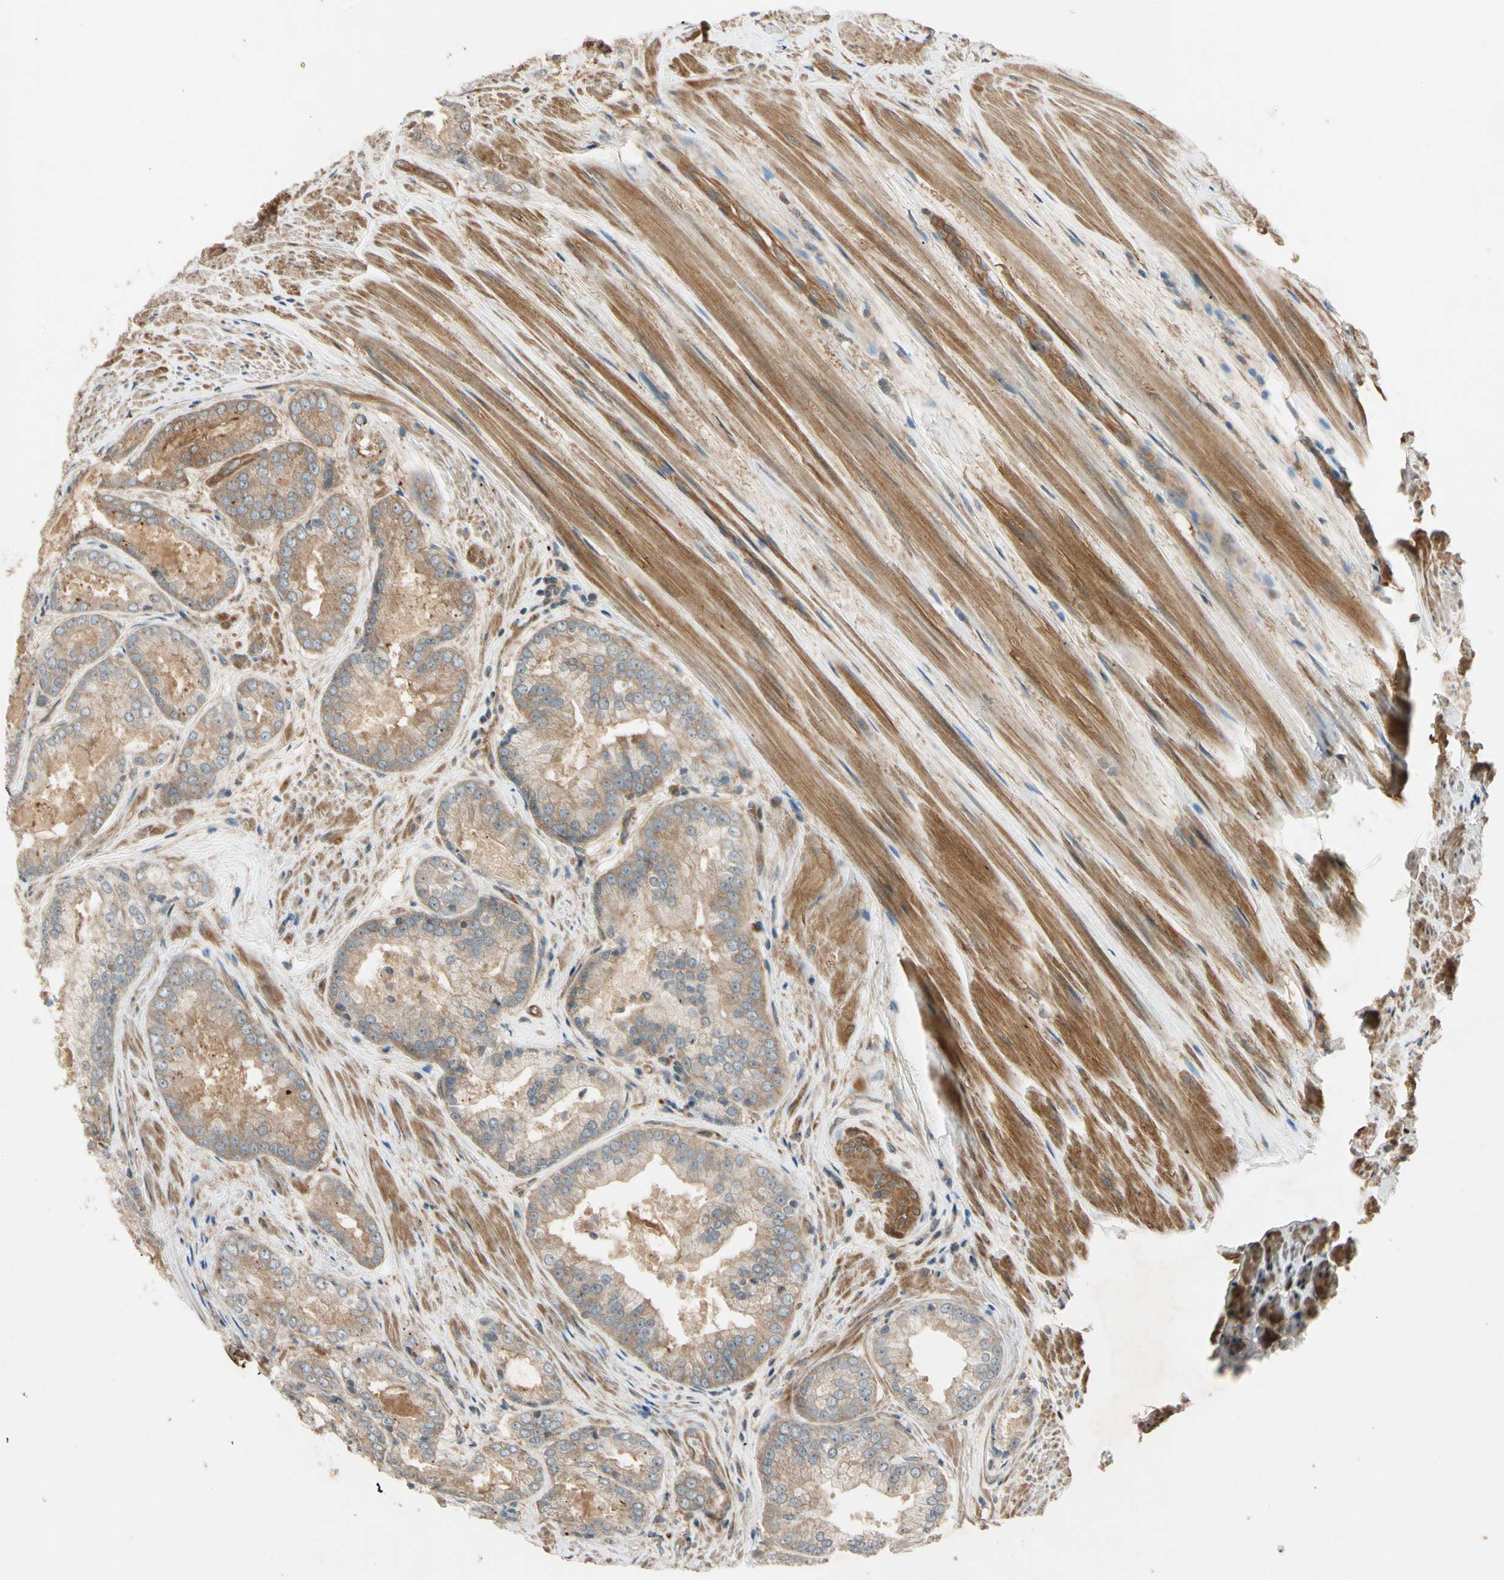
{"staining": {"intensity": "weak", "quantity": ">75%", "location": "cytoplasmic/membranous"}, "tissue": "prostate cancer", "cell_type": "Tumor cells", "image_type": "cancer", "snomed": [{"axis": "morphology", "description": "Adenocarcinoma, Low grade"}, {"axis": "topography", "description": "Prostate"}], "caption": "IHC micrograph of prostate cancer (low-grade adenocarcinoma) stained for a protein (brown), which displays low levels of weak cytoplasmic/membranous expression in about >75% of tumor cells.", "gene": "ROCK2", "patient": {"sex": "male", "age": 64}}